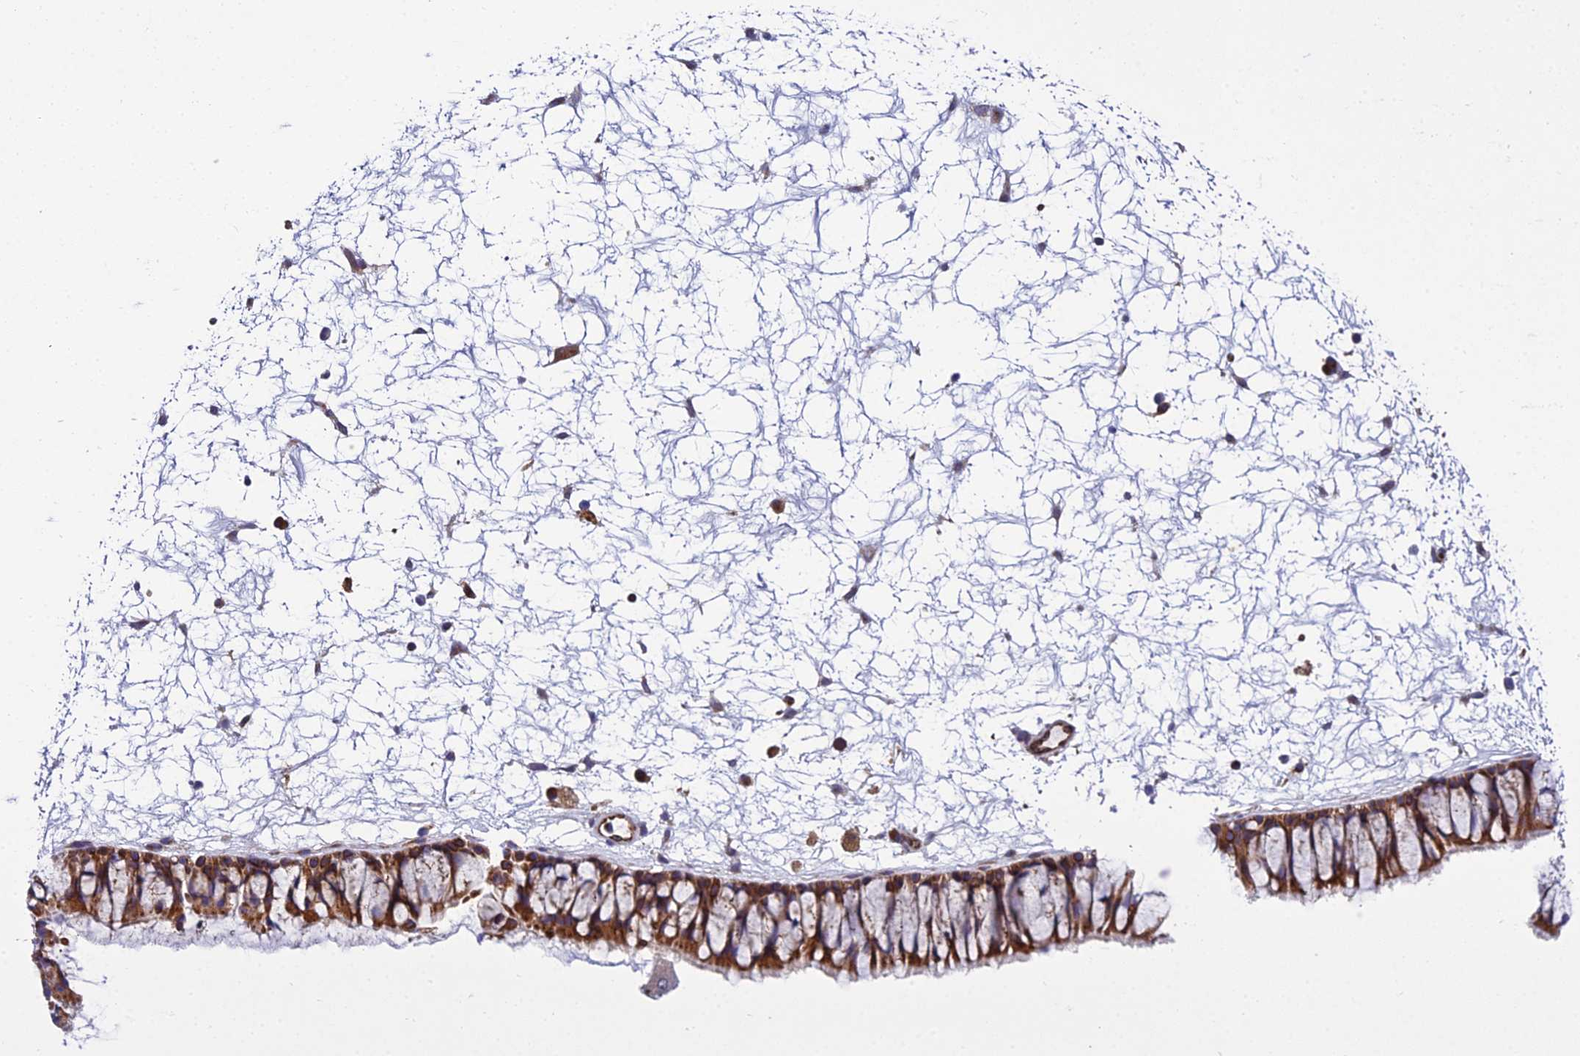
{"staining": {"intensity": "moderate", "quantity": ">75%", "location": "cytoplasmic/membranous"}, "tissue": "nasopharynx", "cell_type": "Respiratory epithelial cells", "image_type": "normal", "snomed": [{"axis": "morphology", "description": "Normal tissue, NOS"}, {"axis": "topography", "description": "Nasopharynx"}], "caption": "Nasopharynx stained with immunohistochemistry exhibits moderate cytoplasmic/membranous positivity in approximately >75% of respiratory epithelial cells. (DAB (3,3'-diaminobenzidine) IHC with brightfield microscopy, high magnification).", "gene": "GIMAP1", "patient": {"sex": "male", "age": 64}}